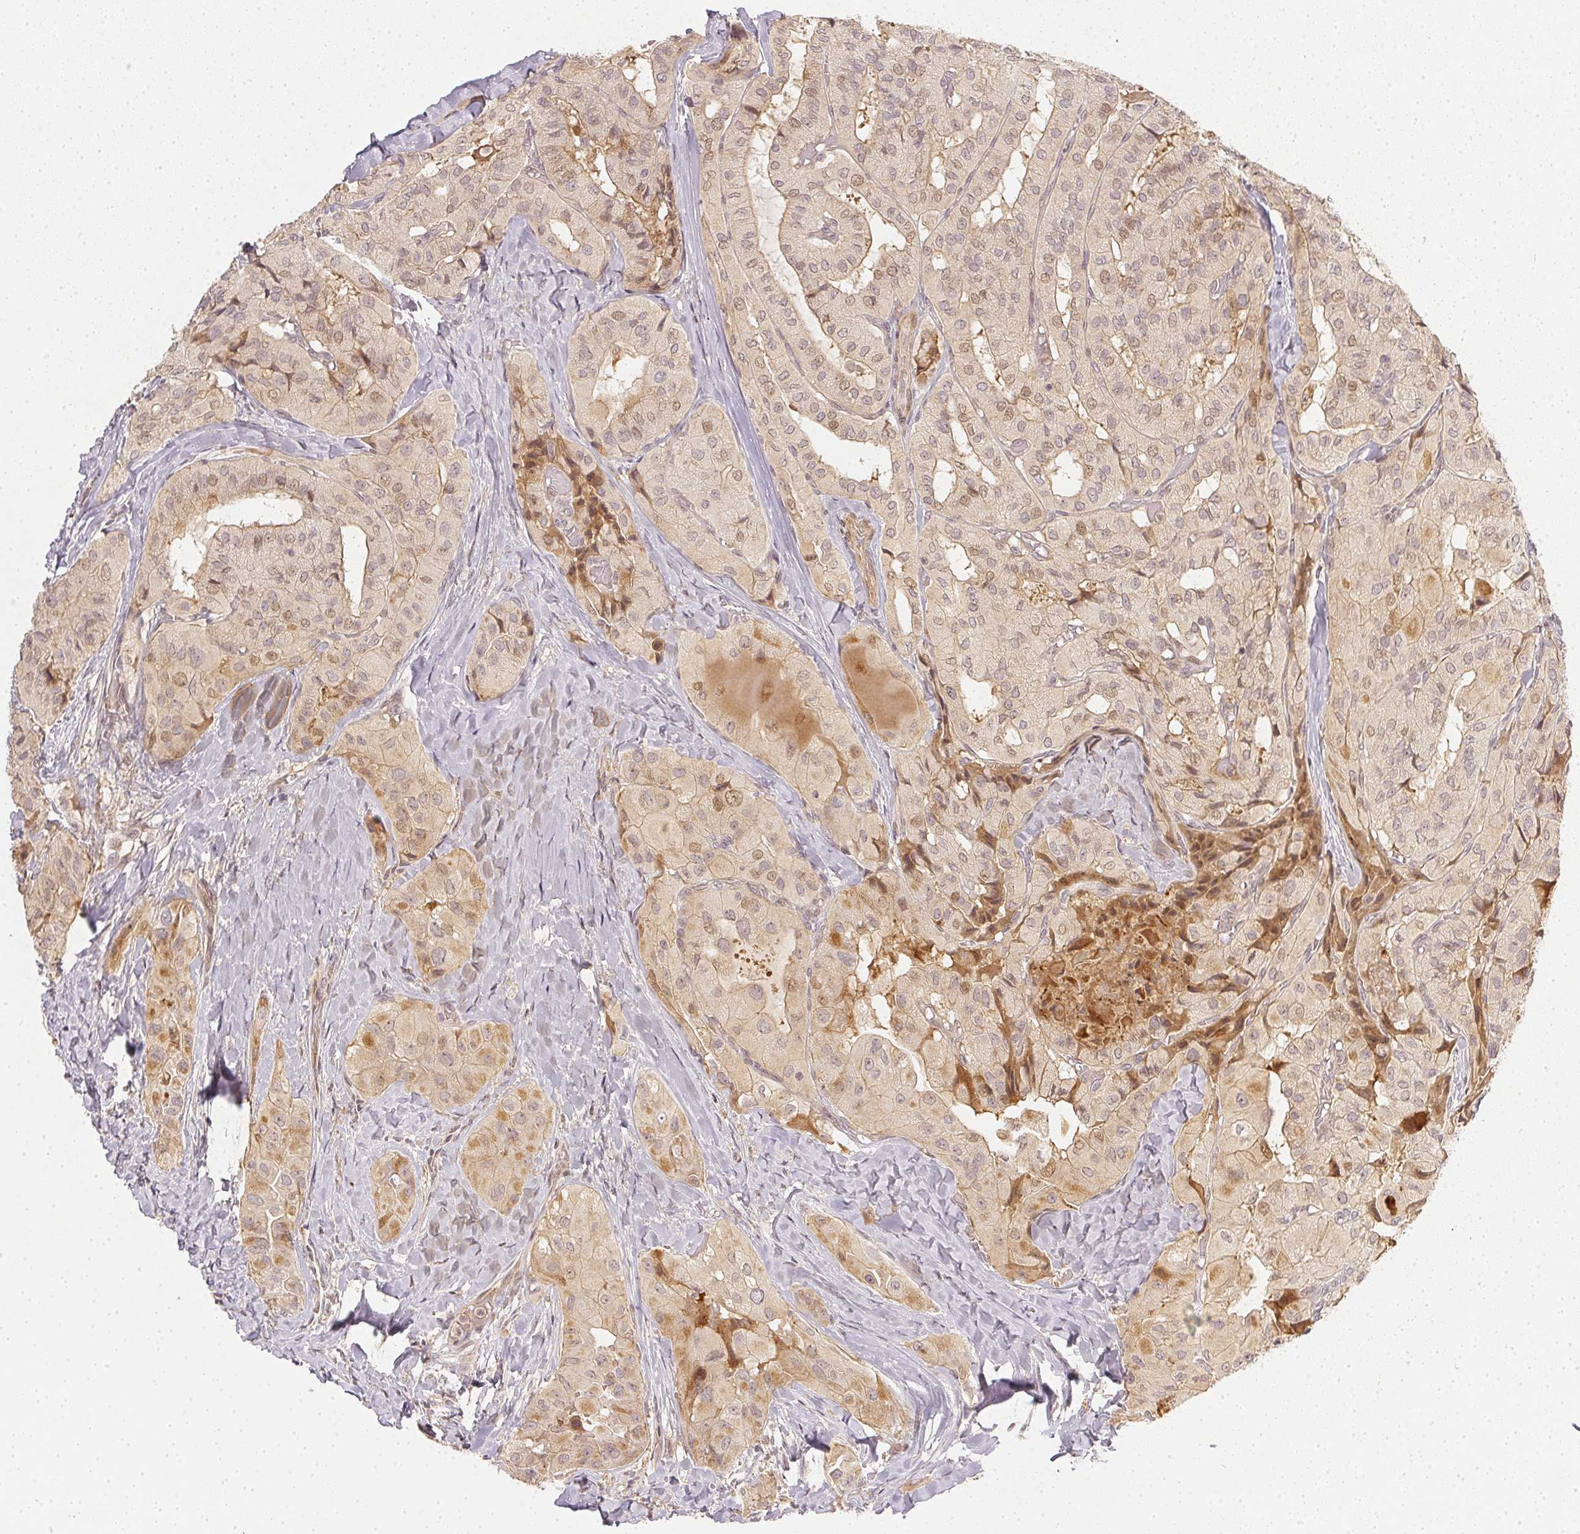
{"staining": {"intensity": "negative", "quantity": "none", "location": "none"}, "tissue": "thyroid cancer", "cell_type": "Tumor cells", "image_type": "cancer", "snomed": [{"axis": "morphology", "description": "Normal tissue, NOS"}, {"axis": "morphology", "description": "Papillary adenocarcinoma, NOS"}, {"axis": "topography", "description": "Thyroid gland"}], "caption": "Immunohistochemistry micrograph of neoplastic tissue: human papillary adenocarcinoma (thyroid) stained with DAB (3,3'-diaminobenzidine) reveals no significant protein staining in tumor cells. (DAB (3,3'-diaminobenzidine) immunohistochemistry, high magnification).", "gene": "SERPINE1", "patient": {"sex": "female", "age": 59}}